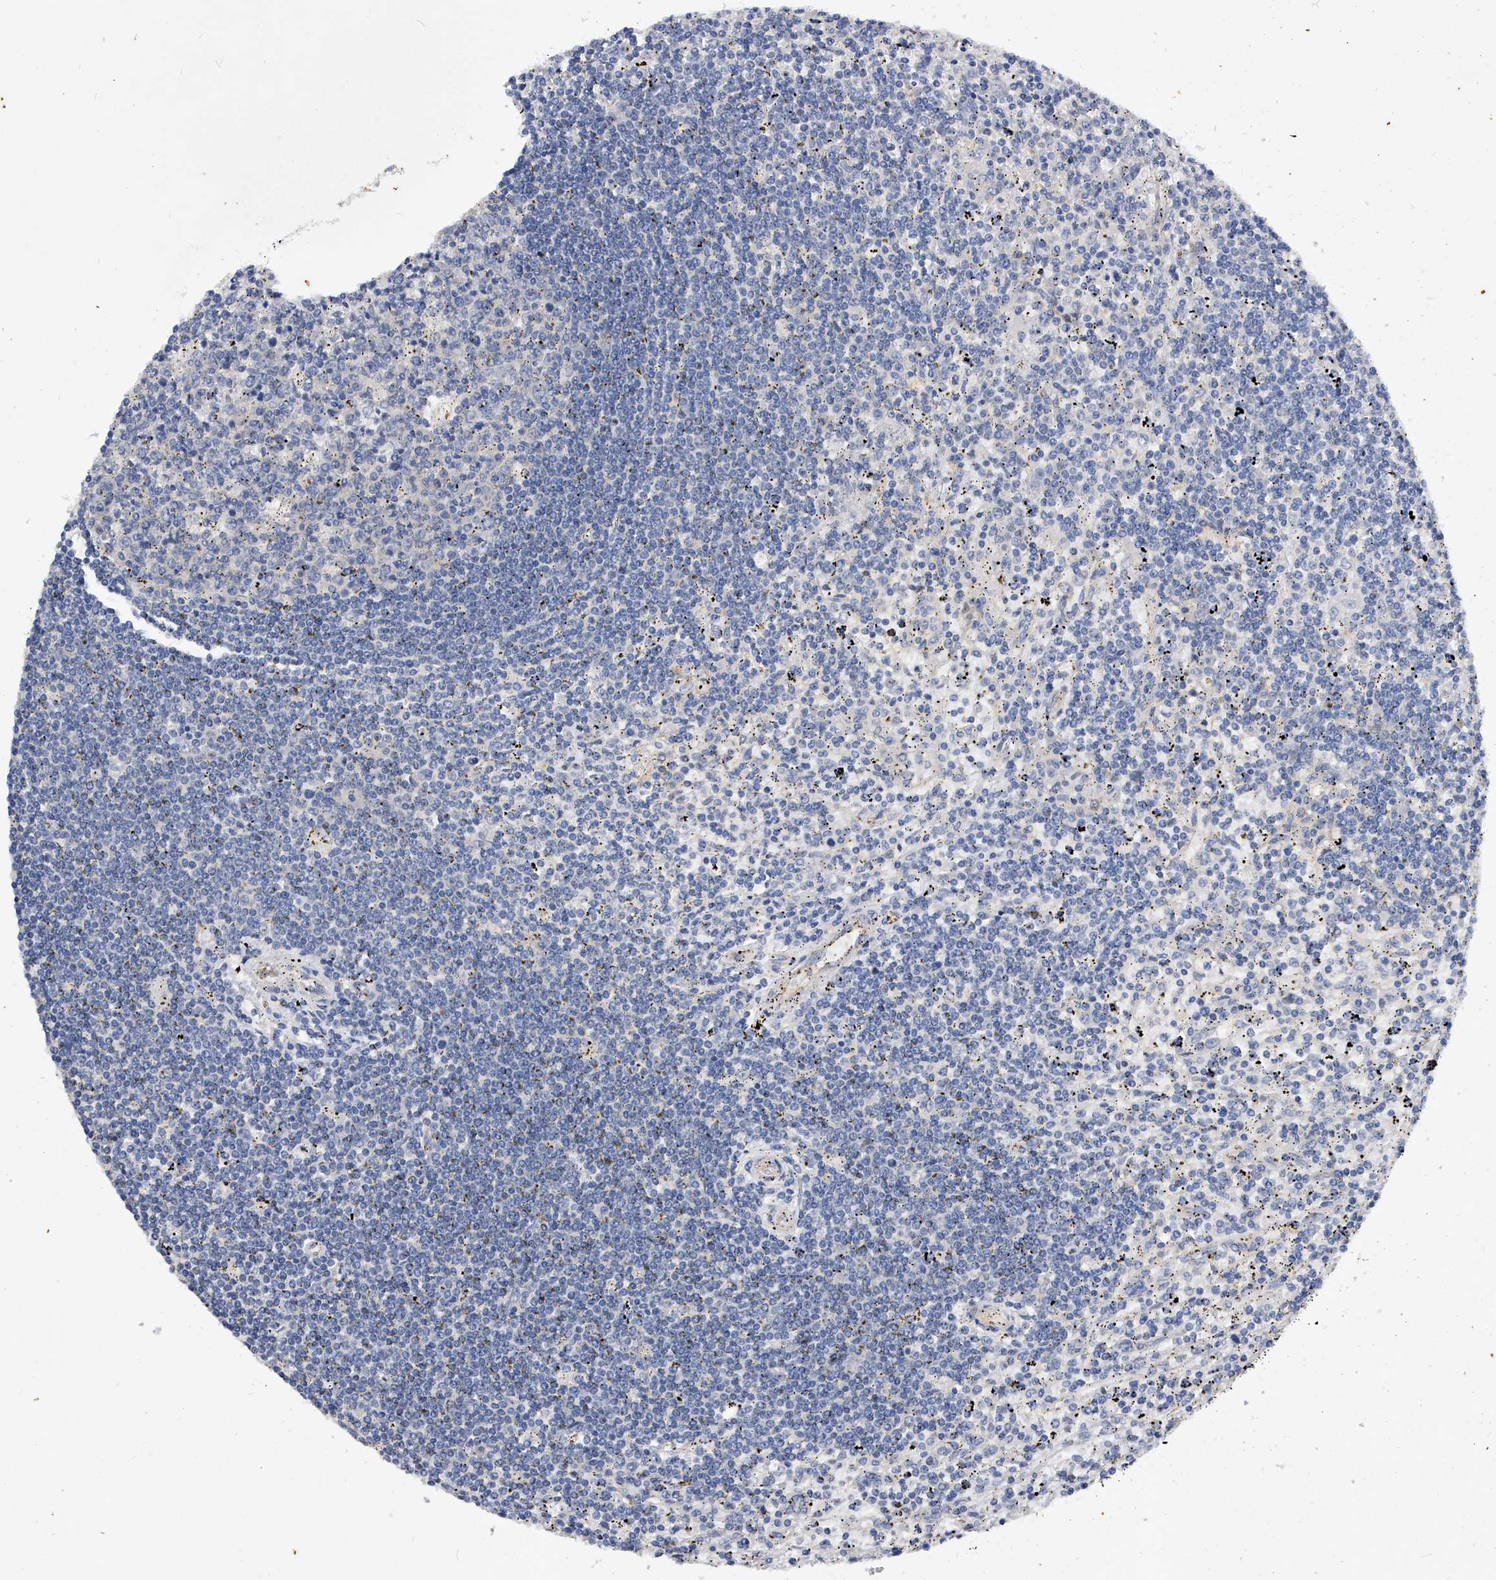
{"staining": {"intensity": "negative", "quantity": "none", "location": "none"}, "tissue": "lymphoma", "cell_type": "Tumor cells", "image_type": "cancer", "snomed": [{"axis": "morphology", "description": "Malignant lymphoma, non-Hodgkin's type, Low grade"}, {"axis": "topography", "description": "Spleen"}], "caption": "DAB immunohistochemical staining of low-grade malignant lymphoma, non-Hodgkin's type exhibits no significant expression in tumor cells.", "gene": "PPP5C", "patient": {"sex": "male", "age": 76}}